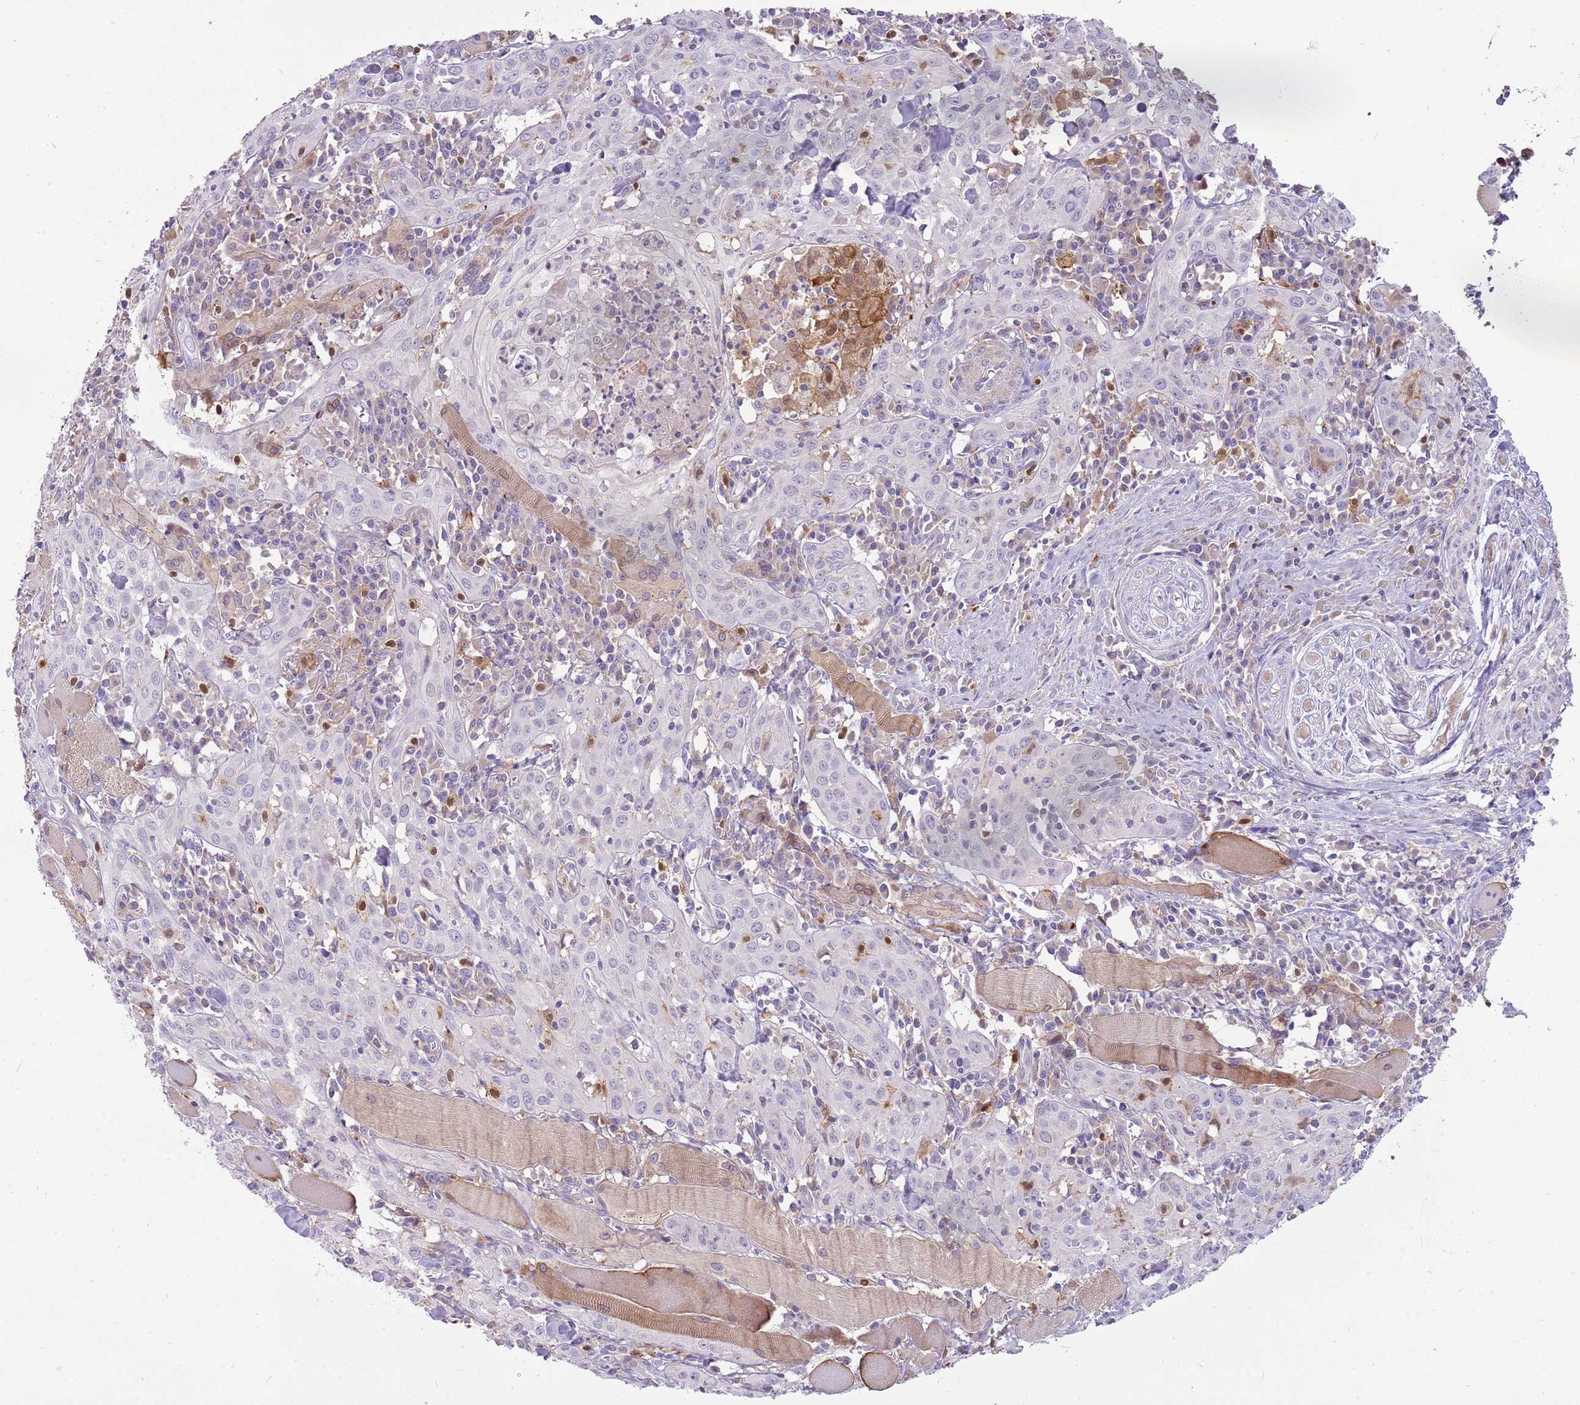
{"staining": {"intensity": "negative", "quantity": "none", "location": "none"}, "tissue": "head and neck cancer", "cell_type": "Tumor cells", "image_type": "cancer", "snomed": [{"axis": "morphology", "description": "Squamous cell carcinoma, NOS"}, {"axis": "topography", "description": "Oral tissue"}, {"axis": "topography", "description": "Head-Neck"}], "caption": "High power microscopy photomicrograph of an immunohistochemistry micrograph of squamous cell carcinoma (head and neck), revealing no significant staining in tumor cells.", "gene": "DIPK1C", "patient": {"sex": "female", "age": 70}}